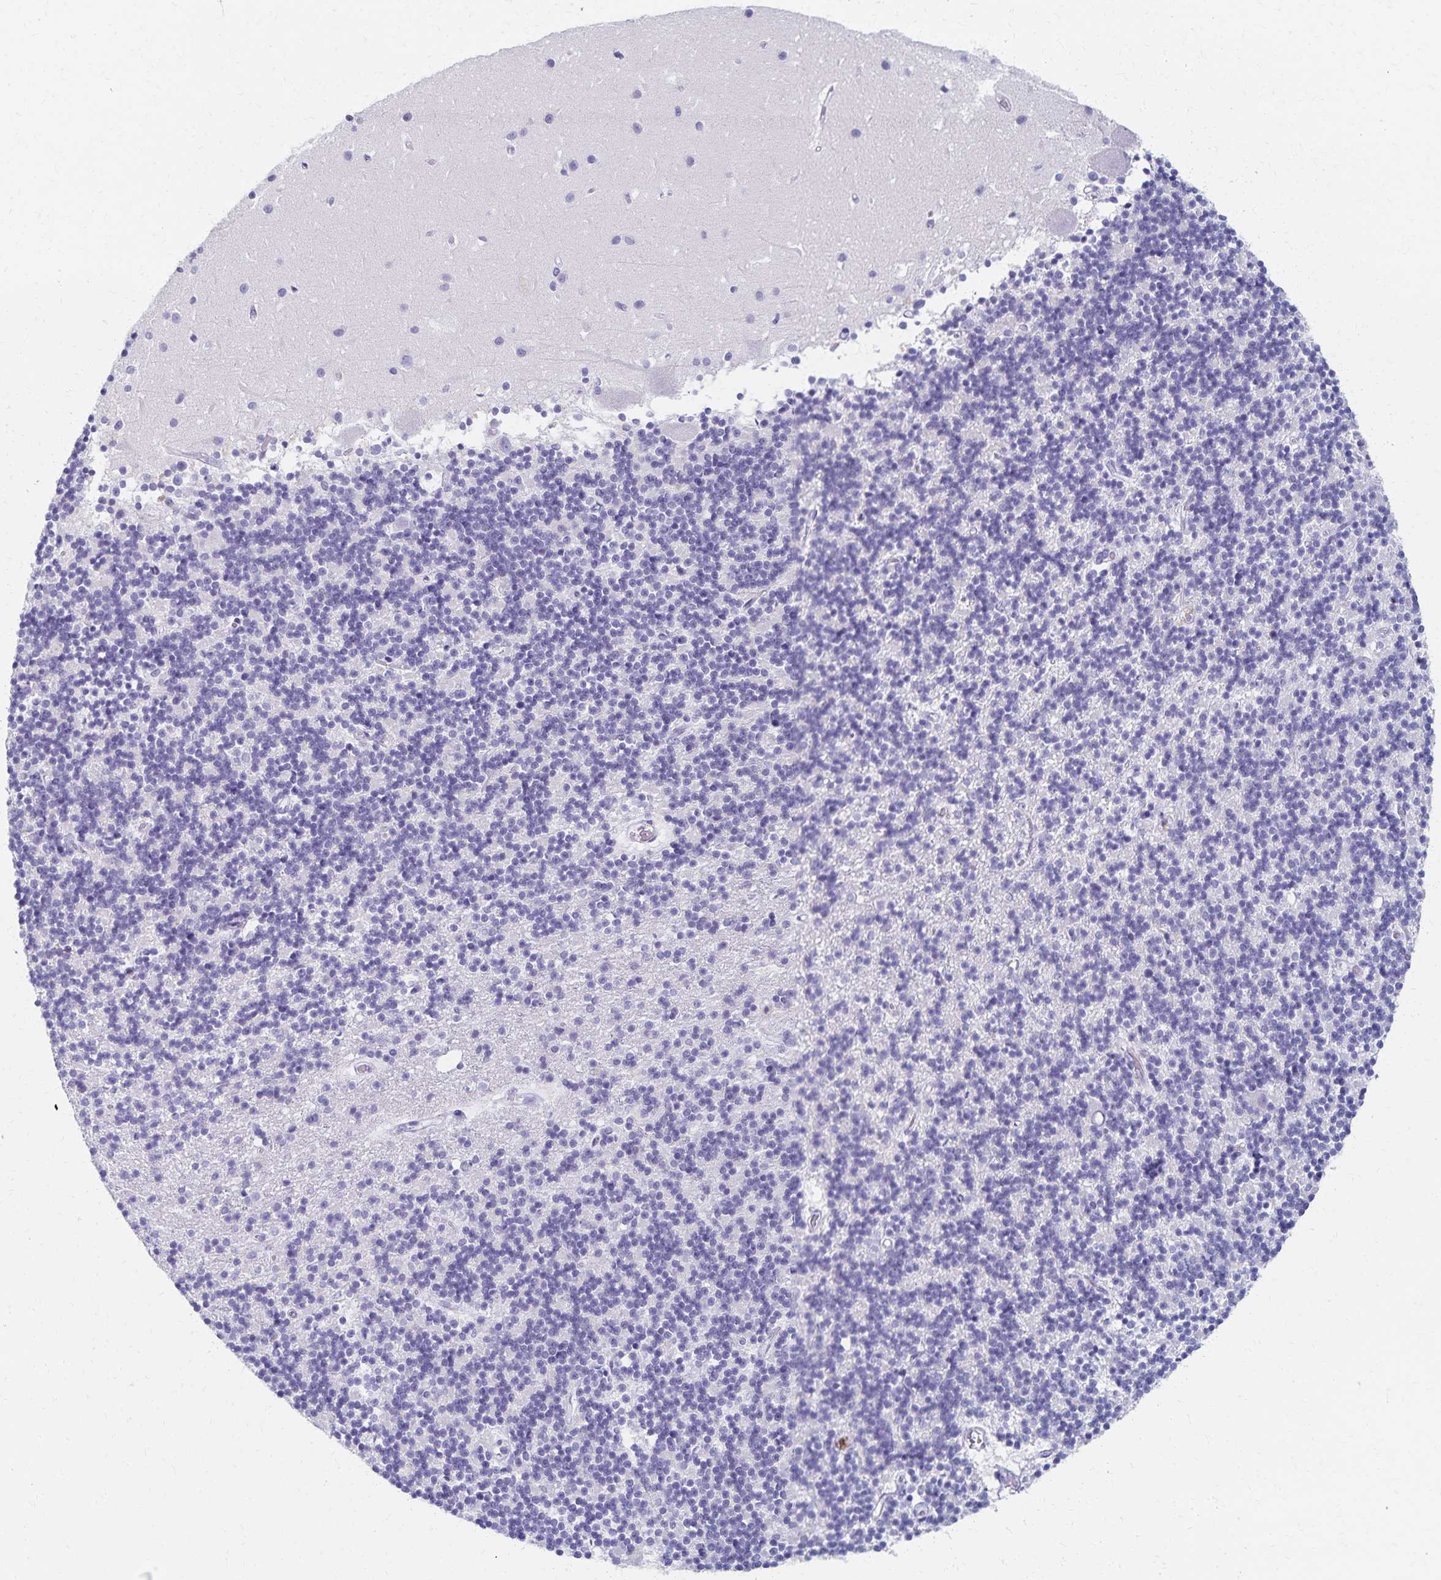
{"staining": {"intensity": "negative", "quantity": "none", "location": "none"}, "tissue": "cerebellum", "cell_type": "Cells in granular layer", "image_type": "normal", "snomed": [{"axis": "morphology", "description": "Normal tissue, NOS"}, {"axis": "topography", "description": "Cerebellum"}], "caption": "DAB immunohistochemical staining of normal cerebellum exhibits no significant positivity in cells in granular layer.", "gene": "C2orf50", "patient": {"sex": "male", "age": 54}}